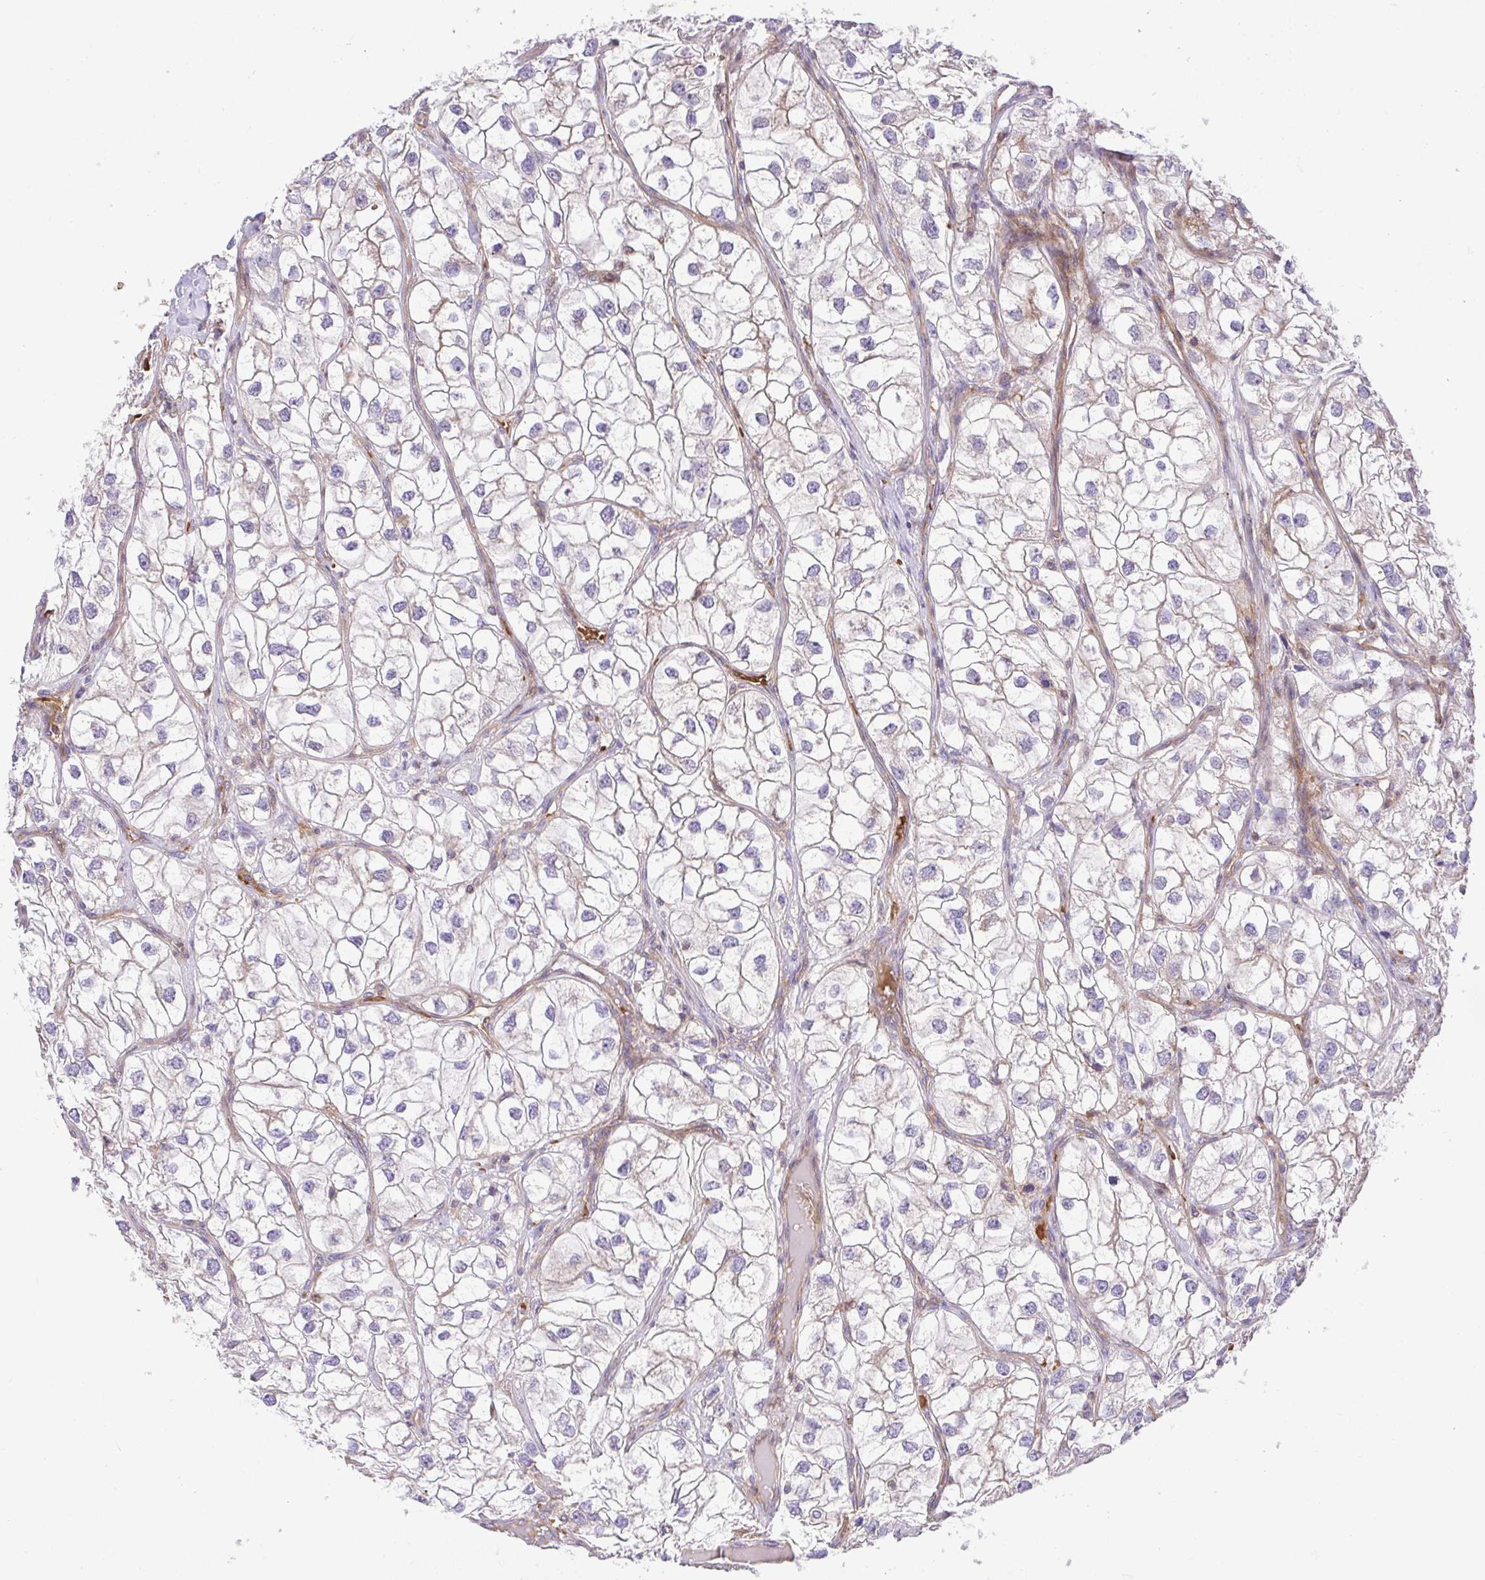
{"staining": {"intensity": "negative", "quantity": "none", "location": "none"}, "tissue": "renal cancer", "cell_type": "Tumor cells", "image_type": "cancer", "snomed": [{"axis": "morphology", "description": "Adenocarcinoma, NOS"}, {"axis": "topography", "description": "Kidney"}], "caption": "Human renal cancer stained for a protein using IHC reveals no expression in tumor cells.", "gene": "IDE", "patient": {"sex": "male", "age": 59}}